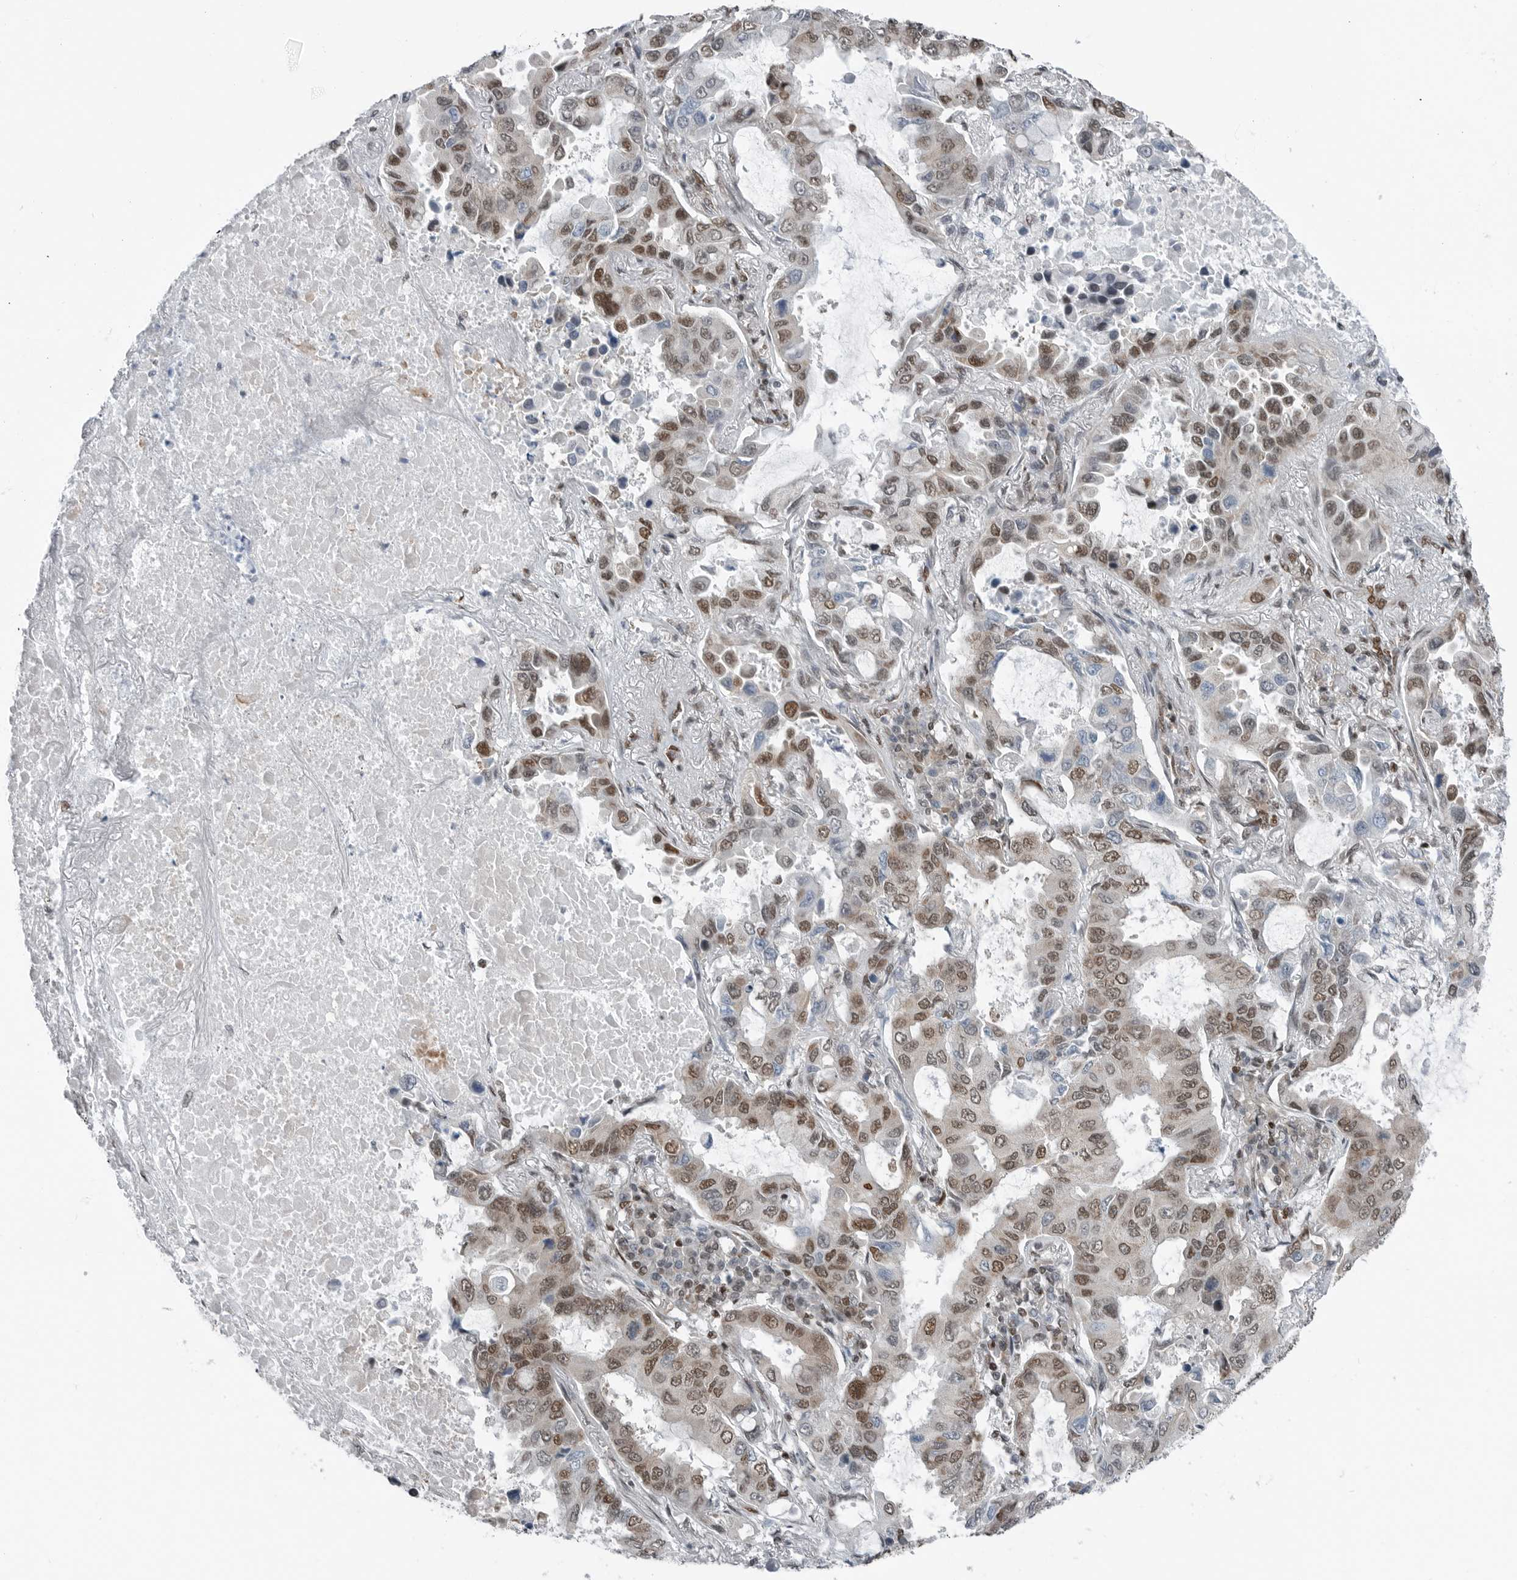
{"staining": {"intensity": "moderate", "quantity": "25%-75%", "location": "nuclear"}, "tissue": "lung cancer", "cell_type": "Tumor cells", "image_type": "cancer", "snomed": [{"axis": "morphology", "description": "Adenocarcinoma, NOS"}, {"axis": "topography", "description": "Lung"}], "caption": "Tumor cells demonstrate moderate nuclear positivity in about 25%-75% of cells in lung adenocarcinoma.", "gene": "BLZF1", "patient": {"sex": "male", "age": 64}}